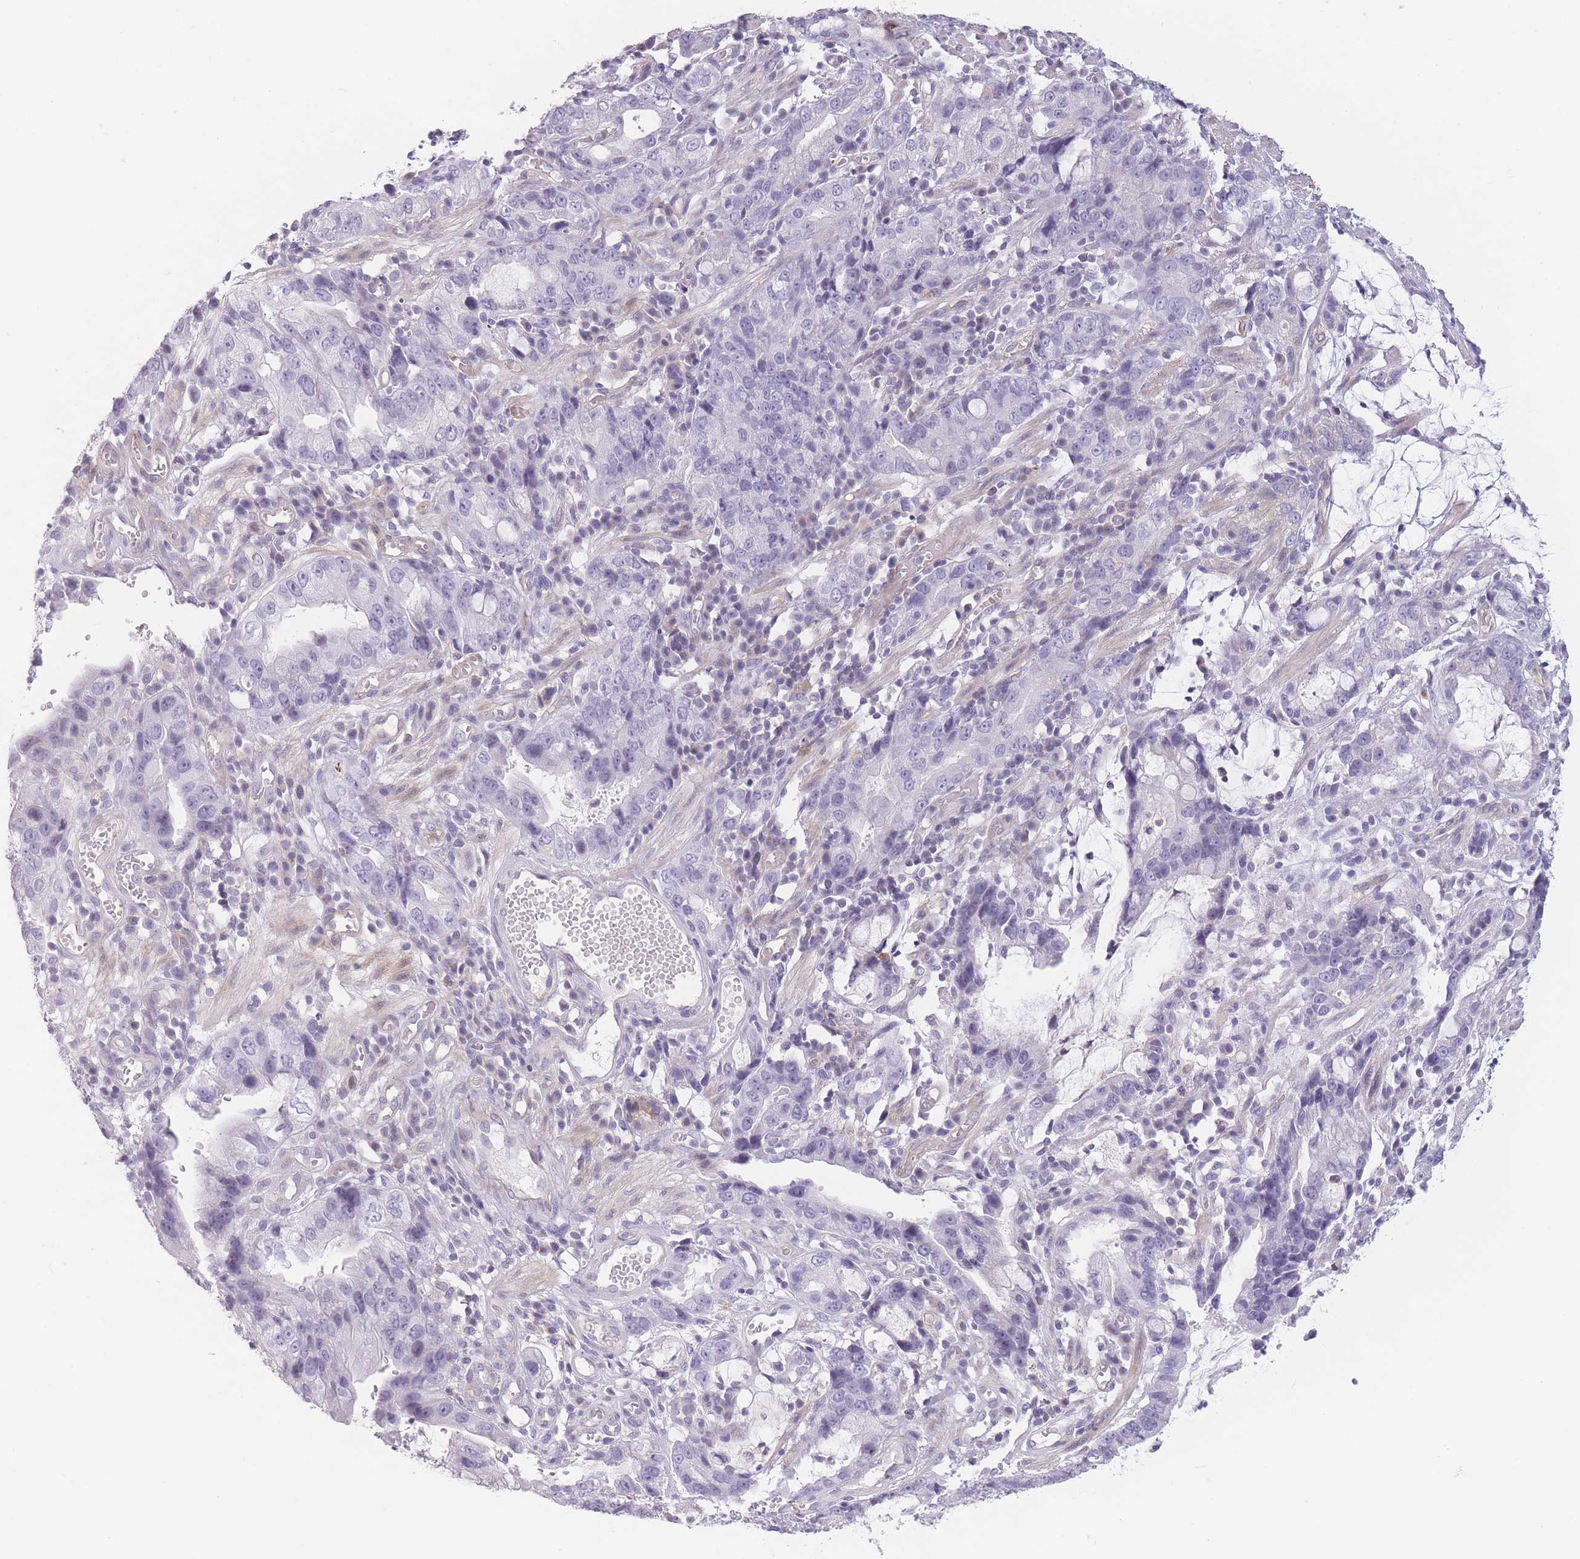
{"staining": {"intensity": "negative", "quantity": "none", "location": "none"}, "tissue": "stomach cancer", "cell_type": "Tumor cells", "image_type": "cancer", "snomed": [{"axis": "morphology", "description": "Adenocarcinoma, NOS"}, {"axis": "topography", "description": "Stomach"}], "caption": "IHC micrograph of adenocarcinoma (stomach) stained for a protein (brown), which reveals no staining in tumor cells.", "gene": "GGT1", "patient": {"sex": "male", "age": 55}}